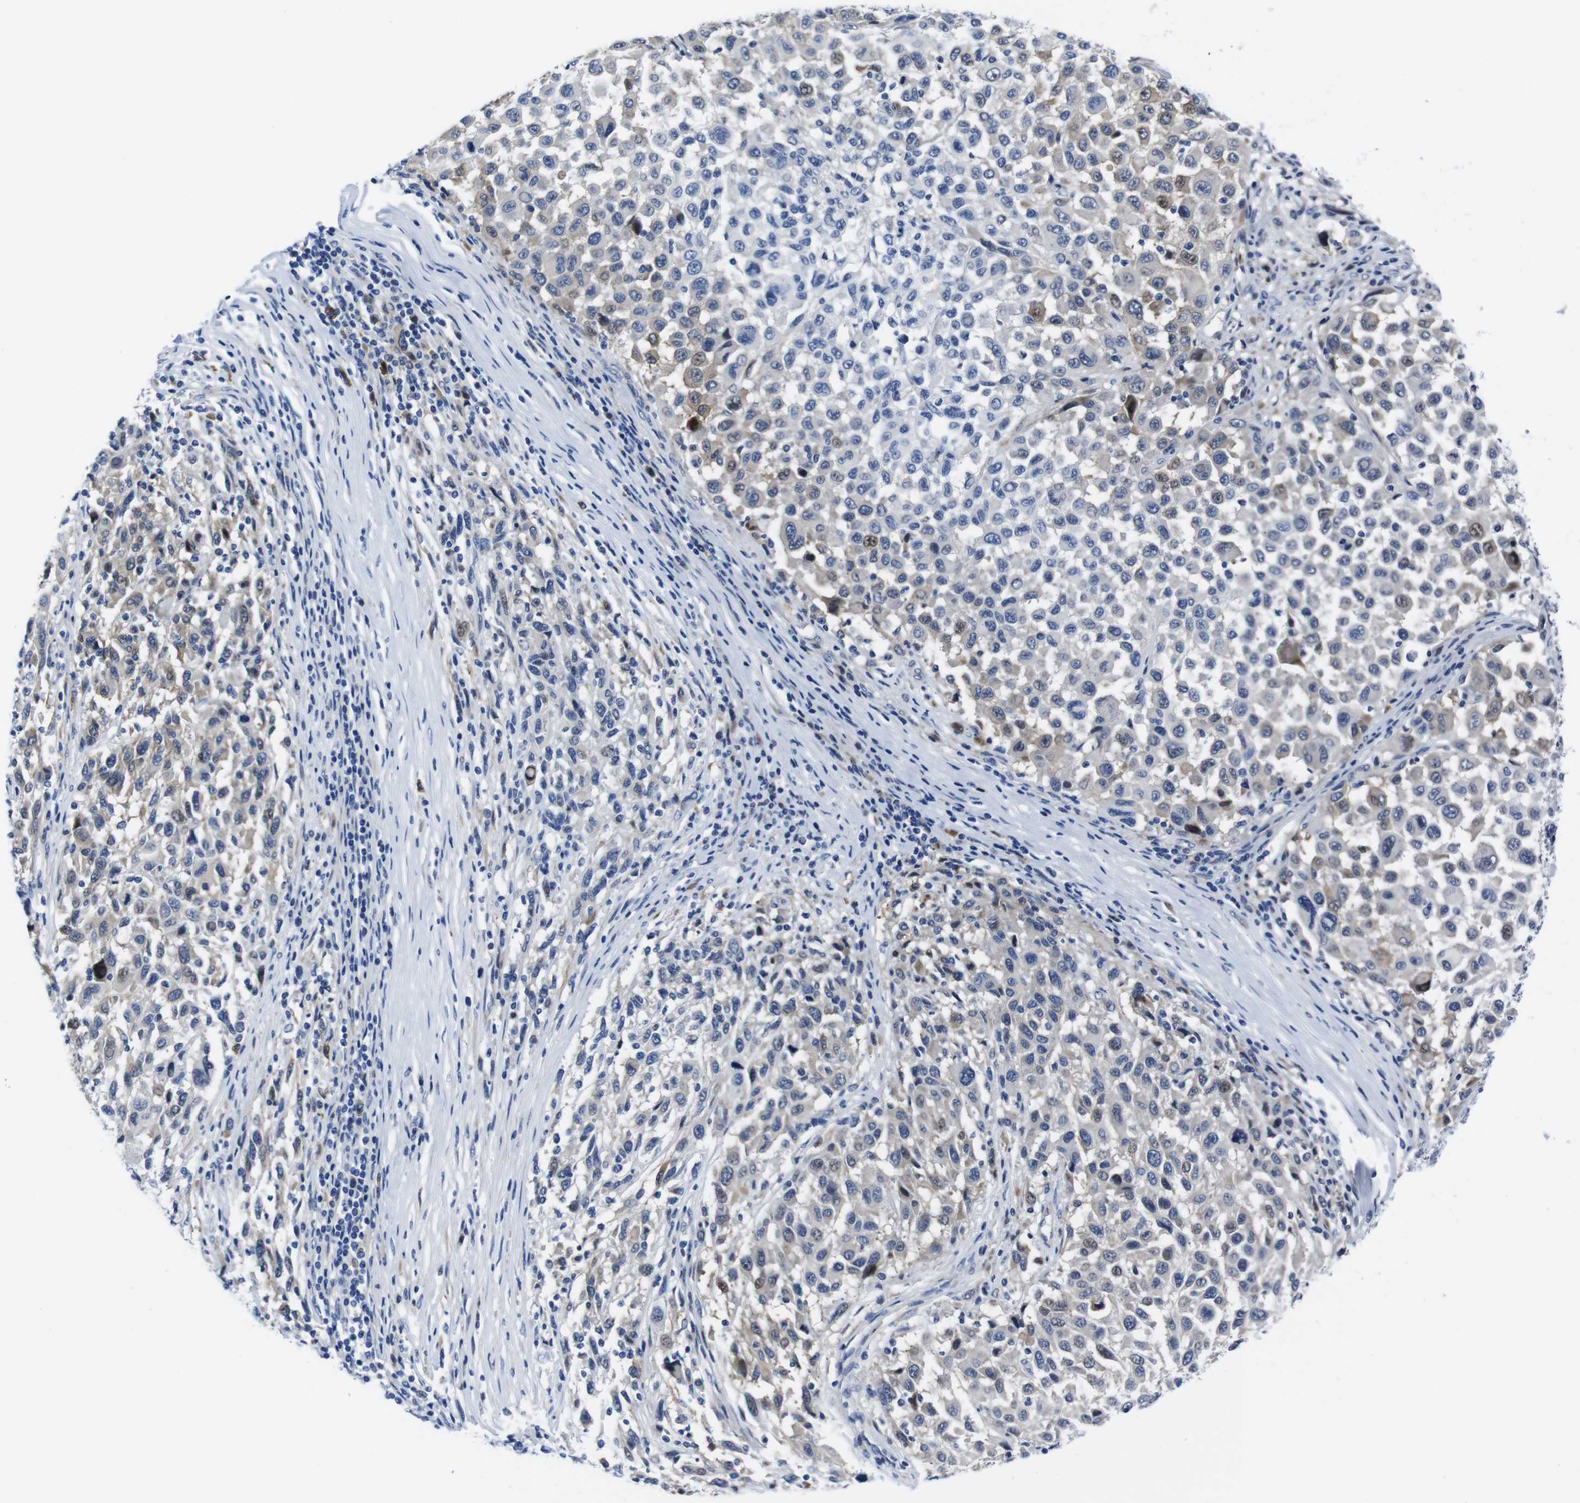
{"staining": {"intensity": "weak", "quantity": ">75%", "location": "cytoplasmic/membranous"}, "tissue": "melanoma", "cell_type": "Tumor cells", "image_type": "cancer", "snomed": [{"axis": "morphology", "description": "Malignant melanoma, Metastatic site"}, {"axis": "topography", "description": "Lymph node"}], "caption": "Immunohistochemistry image of neoplastic tissue: melanoma stained using IHC shows low levels of weak protein expression localized specifically in the cytoplasmic/membranous of tumor cells, appearing as a cytoplasmic/membranous brown color.", "gene": "EIF4A1", "patient": {"sex": "male", "age": 61}}